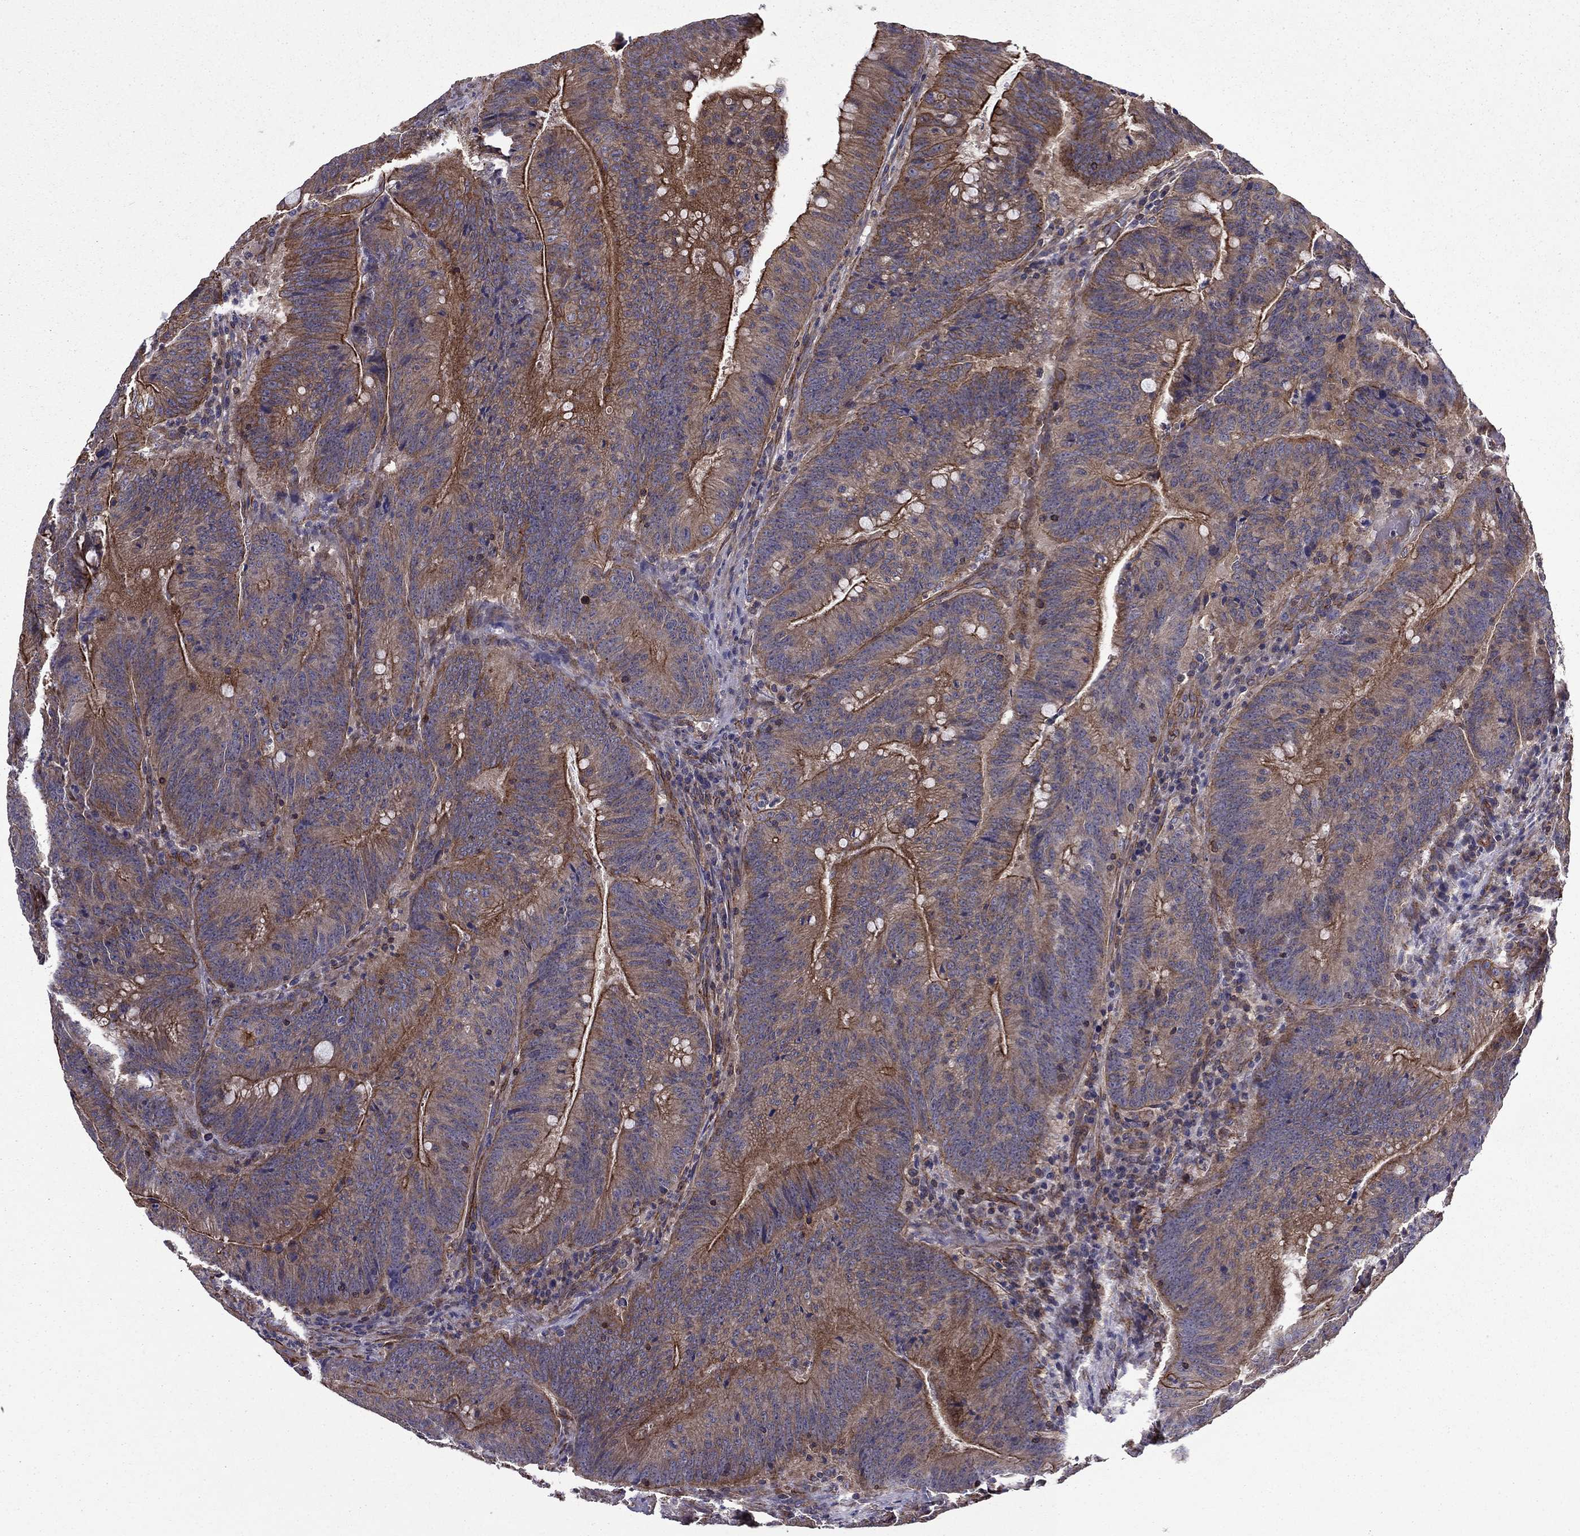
{"staining": {"intensity": "strong", "quantity": "25%-75%", "location": "cytoplasmic/membranous"}, "tissue": "colorectal cancer", "cell_type": "Tumor cells", "image_type": "cancer", "snomed": [{"axis": "morphology", "description": "Adenocarcinoma, NOS"}, {"axis": "topography", "description": "Colon"}], "caption": "This is an image of immunohistochemistry staining of colorectal adenocarcinoma, which shows strong positivity in the cytoplasmic/membranous of tumor cells.", "gene": "SHMT1", "patient": {"sex": "female", "age": 87}}